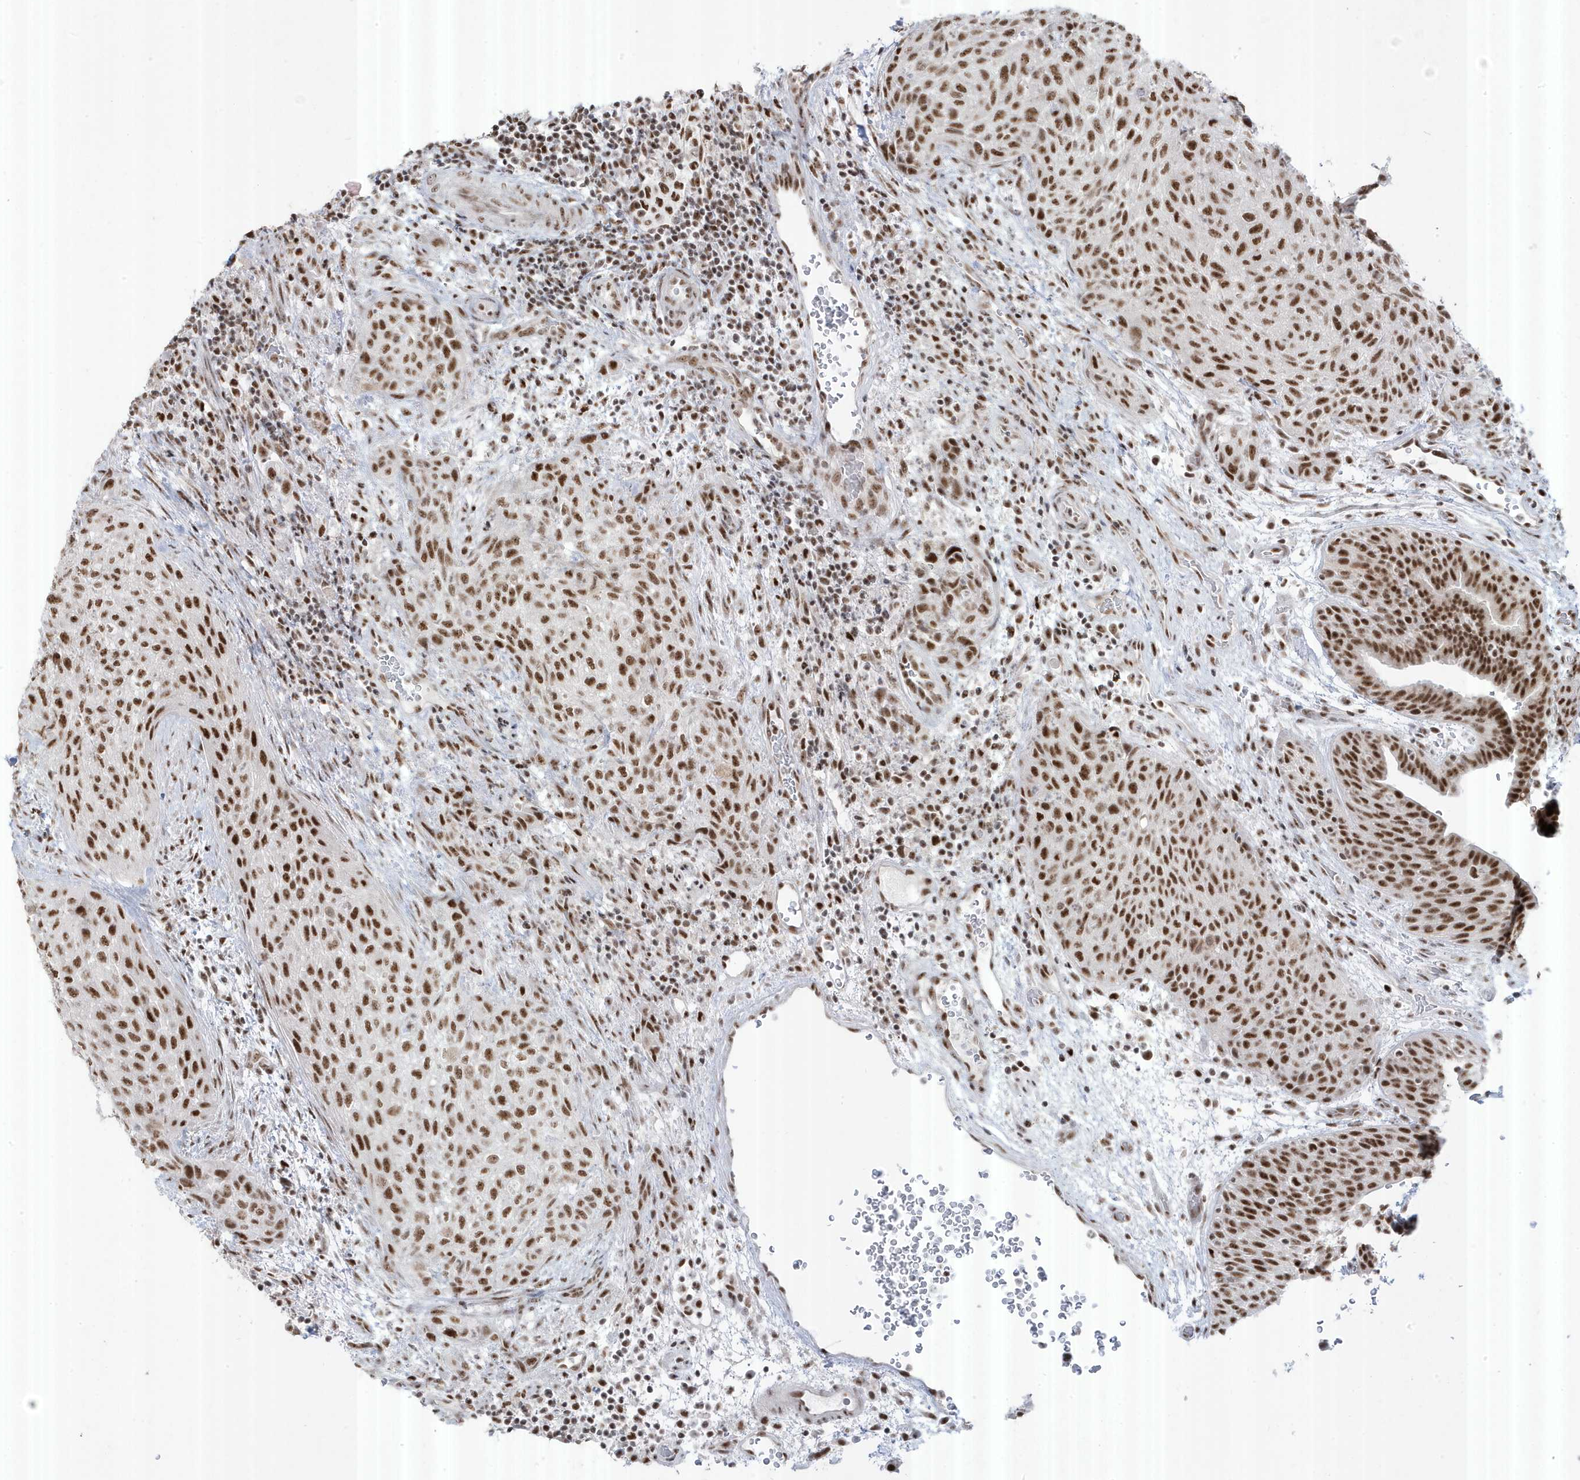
{"staining": {"intensity": "moderate", "quantity": ">75%", "location": "nuclear"}, "tissue": "urothelial cancer", "cell_type": "Tumor cells", "image_type": "cancer", "snomed": [{"axis": "morphology", "description": "Urothelial carcinoma, High grade"}, {"axis": "topography", "description": "Urinary bladder"}], "caption": "High-magnification brightfield microscopy of urothelial carcinoma (high-grade) stained with DAB (3,3'-diaminobenzidine) (brown) and counterstained with hematoxylin (blue). tumor cells exhibit moderate nuclear positivity is seen in about>75% of cells.", "gene": "MTREX", "patient": {"sex": "male", "age": 35}}